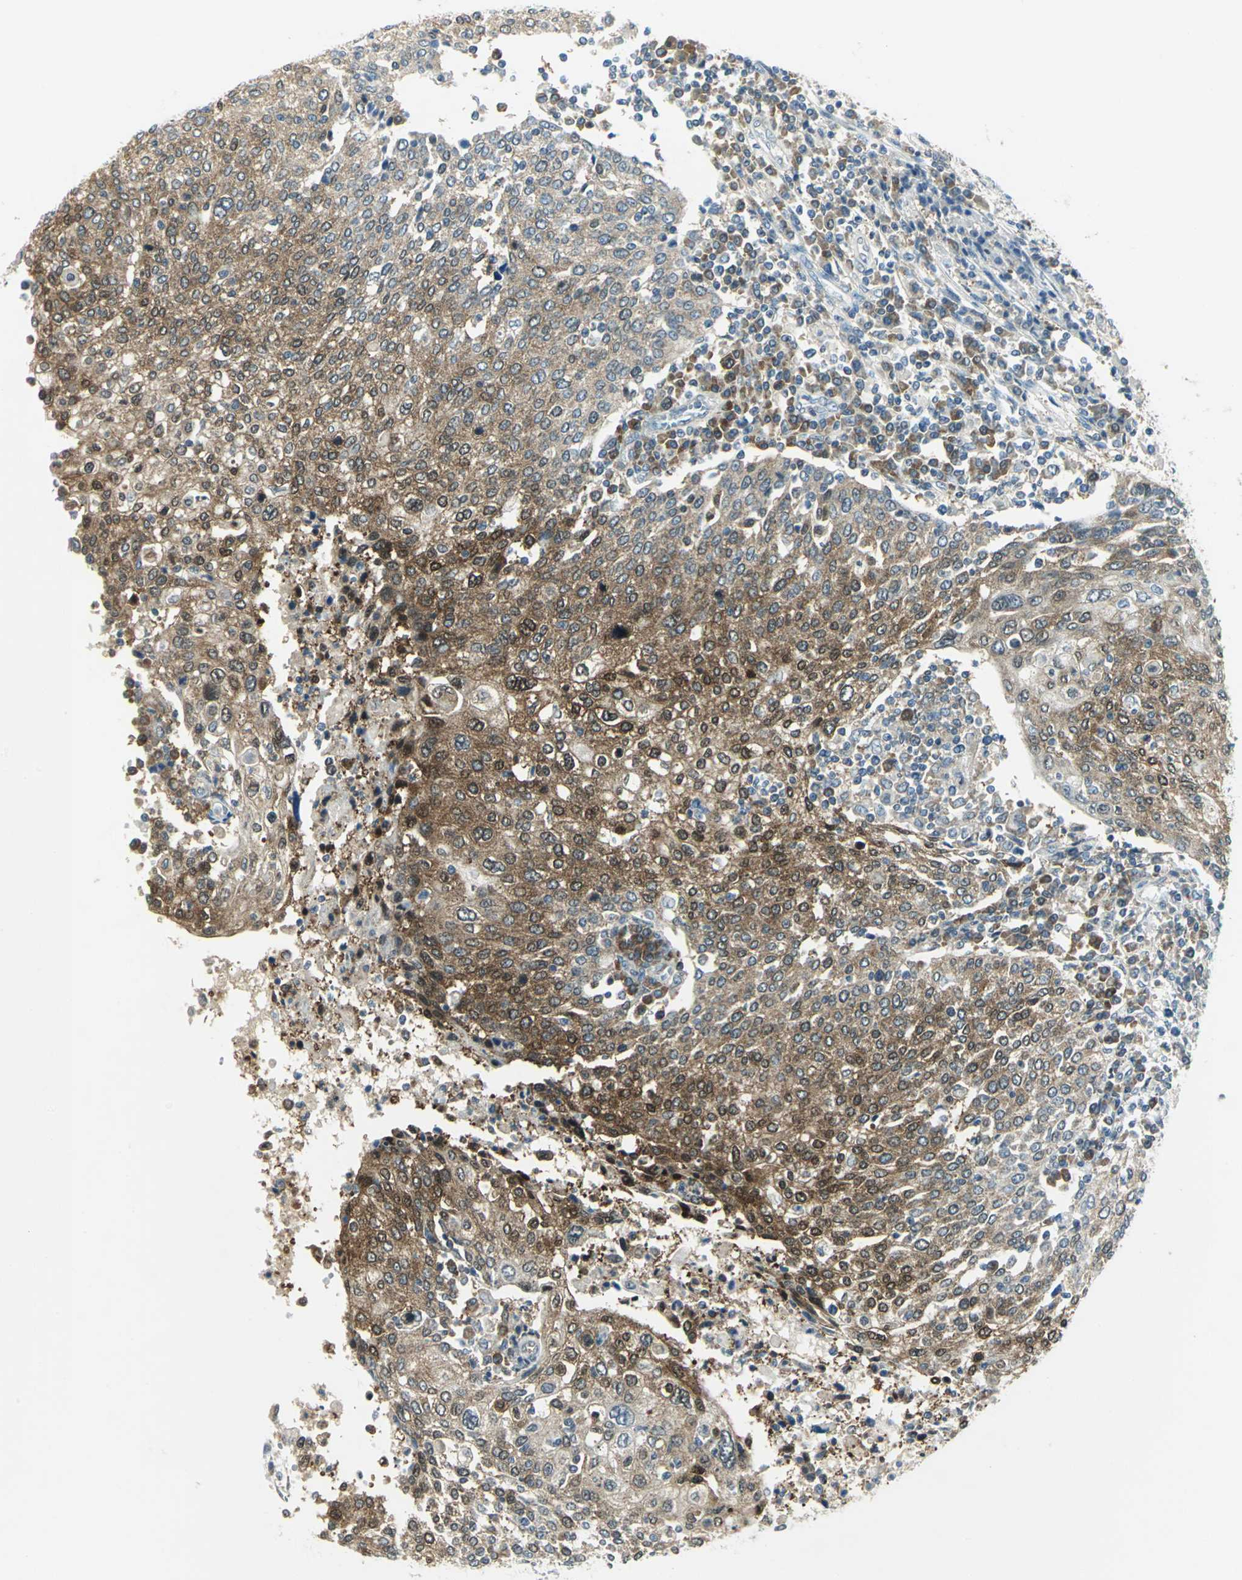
{"staining": {"intensity": "strong", "quantity": "25%-75%", "location": "cytoplasmic/membranous,nuclear"}, "tissue": "cervical cancer", "cell_type": "Tumor cells", "image_type": "cancer", "snomed": [{"axis": "morphology", "description": "Squamous cell carcinoma, NOS"}, {"axis": "topography", "description": "Cervix"}], "caption": "Immunohistochemistry (IHC) of cervical squamous cell carcinoma displays high levels of strong cytoplasmic/membranous and nuclear positivity in approximately 25%-75% of tumor cells.", "gene": "ALDOA", "patient": {"sex": "female", "age": 40}}